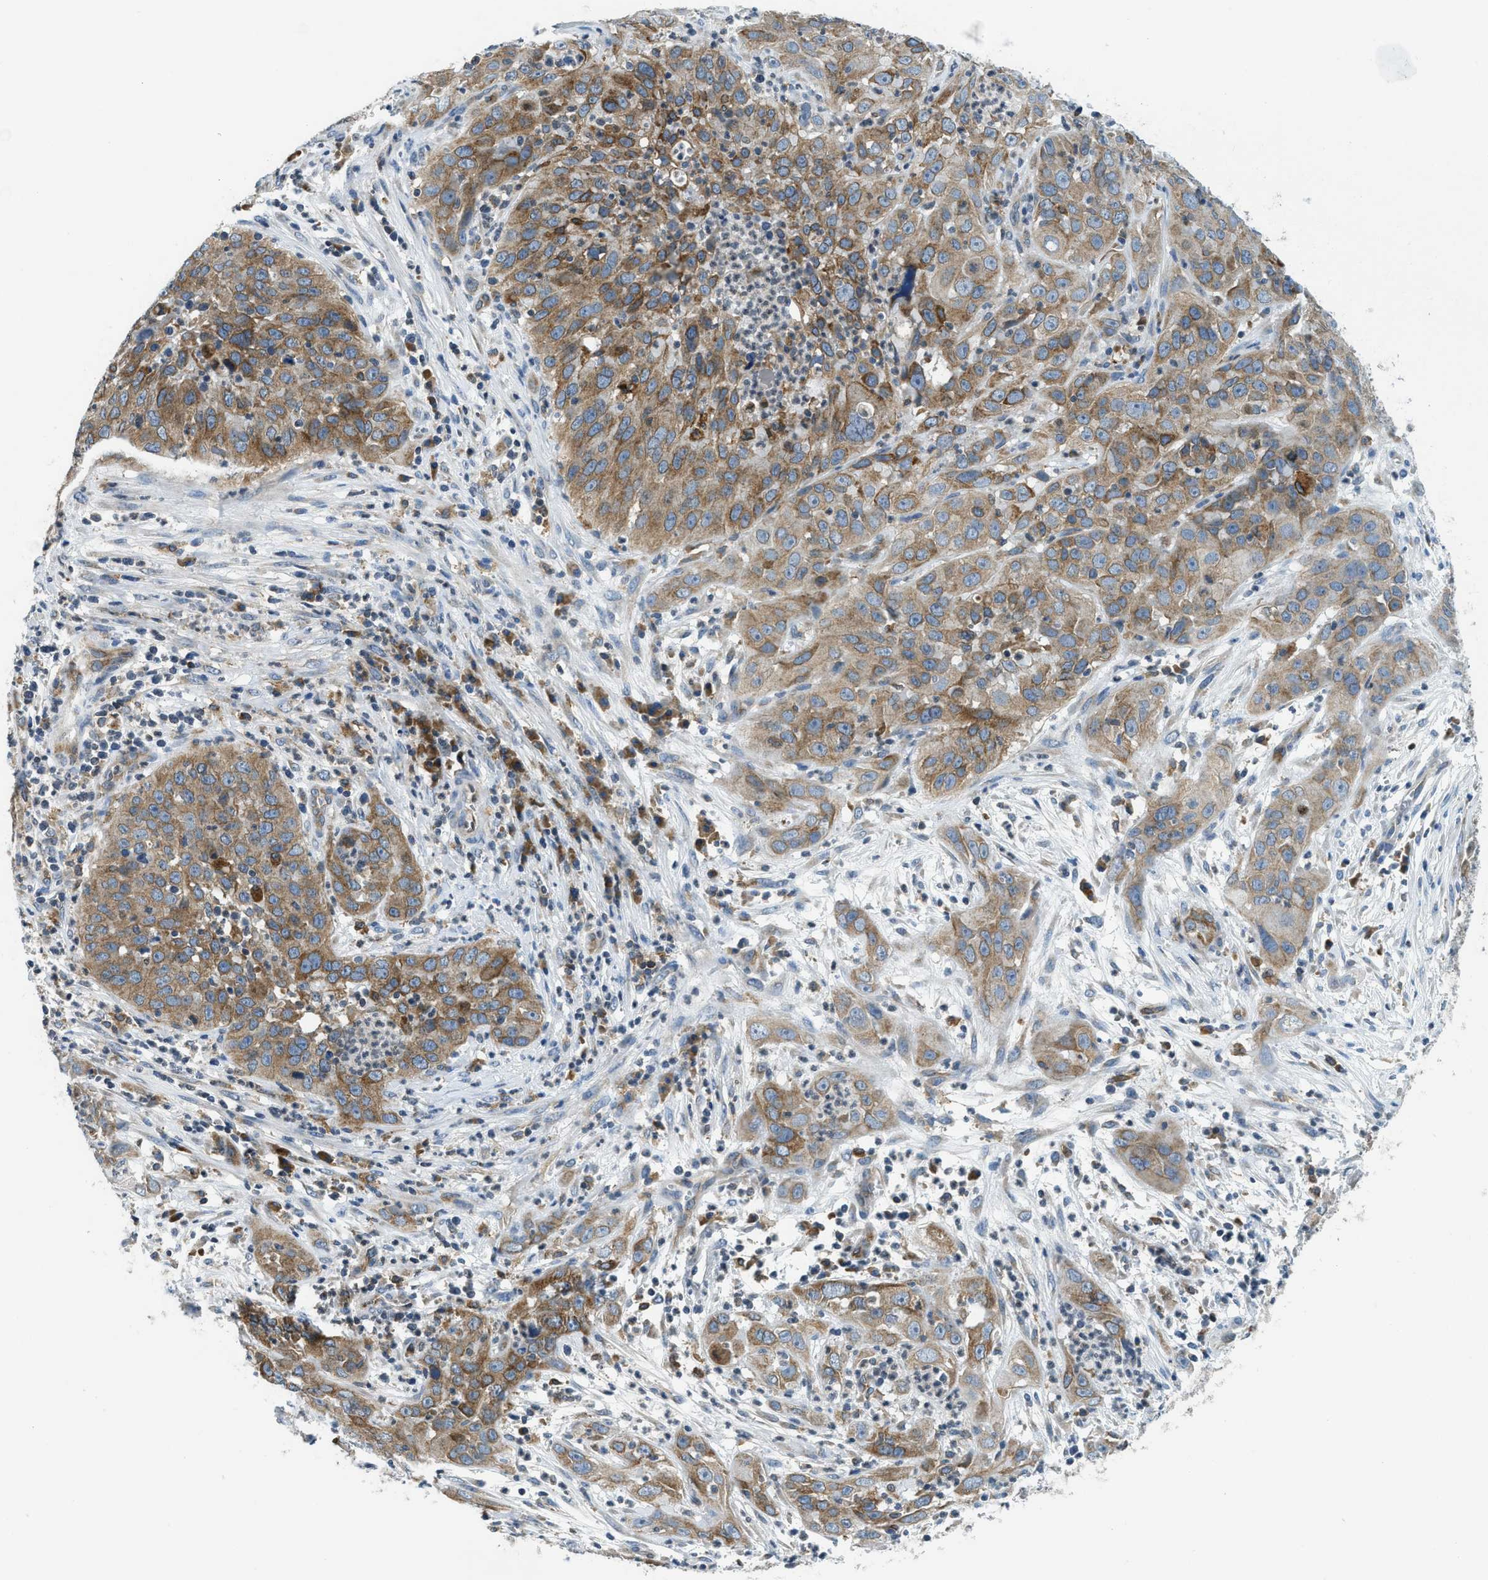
{"staining": {"intensity": "moderate", "quantity": ">75%", "location": "cytoplasmic/membranous"}, "tissue": "cervical cancer", "cell_type": "Tumor cells", "image_type": "cancer", "snomed": [{"axis": "morphology", "description": "Squamous cell carcinoma, NOS"}, {"axis": "topography", "description": "Cervix"}], "caption": "Protein staining shows moderate cytoplasmic/membranous expression in about >75% of tumor cells in cervical cancer (squamous cell carcinoma).", "gene": "BCAP31", "patient": {"sex": "female", "age": 32}}